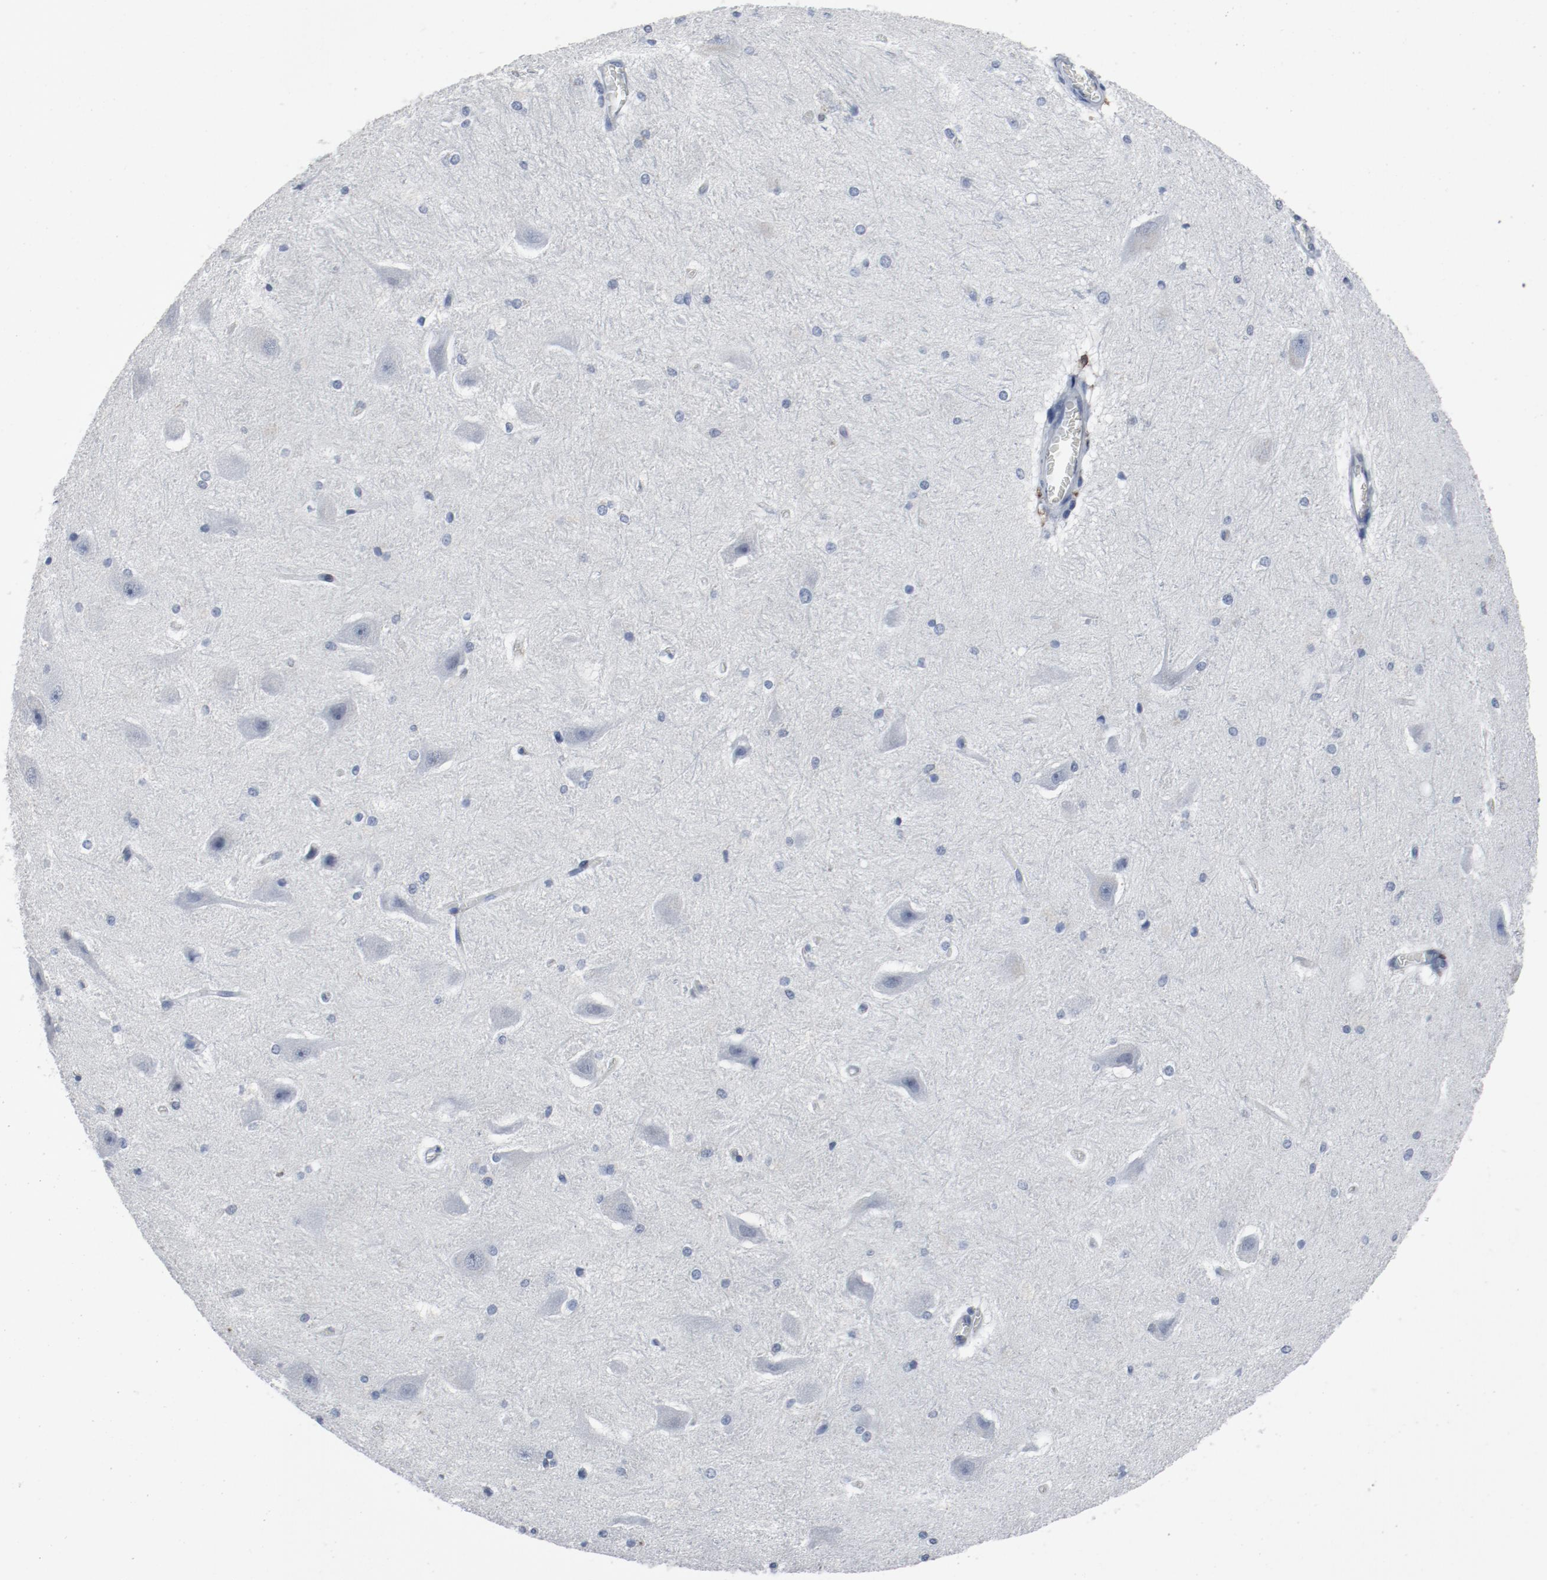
{"staining": {"intensity": "negative", "quantity": "none", "location": "none"}, "tissue": "hippocampus", "cell_type": "Glial cells", "image_type": "normal", "snomed": [{"axis": "morphology", "description": "Normal tissue, NOS"}, {"axis": "topography", "description": "Hippocampus"}], "caption": "This photomicrograph is of benign hippocampus stained with immunohistochemistry (IHC) to label a protein in brown with the nuclei are counter-stained blue. There is no positivity in glial cells.", "gene": "LCP2", "patient": {"sex": "female", "age": 19}}